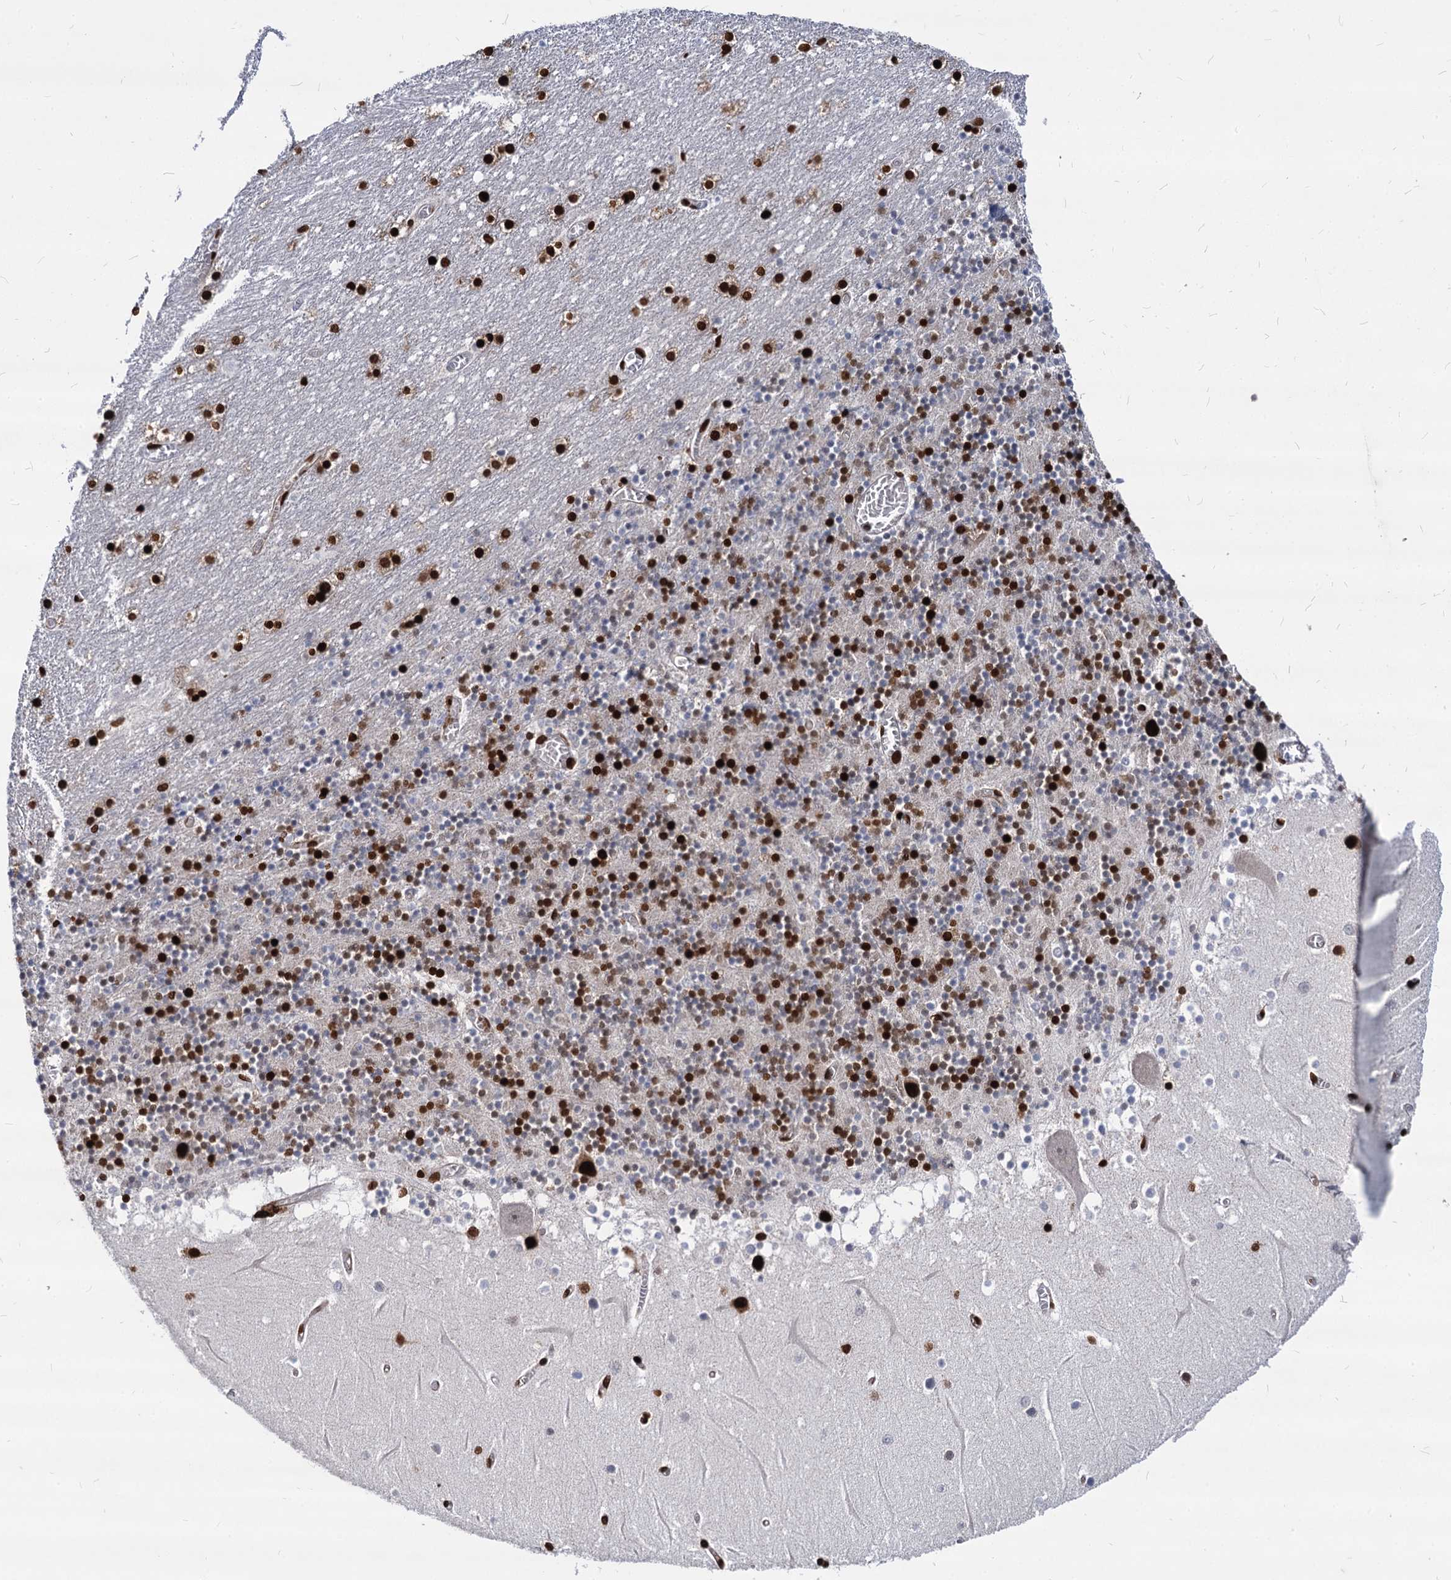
{"staining": {"intensity": "strong", "quantity": "25%-75%", "location": "nuclear"}, "tissue": "cerebellum", "cell_type": "Cells in granular layer", "image_type": "normal", "snomed": [{"axis": "morphology", "description": "Normal tissue, NOS"}, {"axis": "topography", "description": "Cerebellum"}], "caption": "Cells in granular layer exhibit high levels of strong nuclear positivity in about 25%-75% of cells in normal human cerebellum.", "gene": "MECP2", "patient": {"sex": "female", "age": 28}}